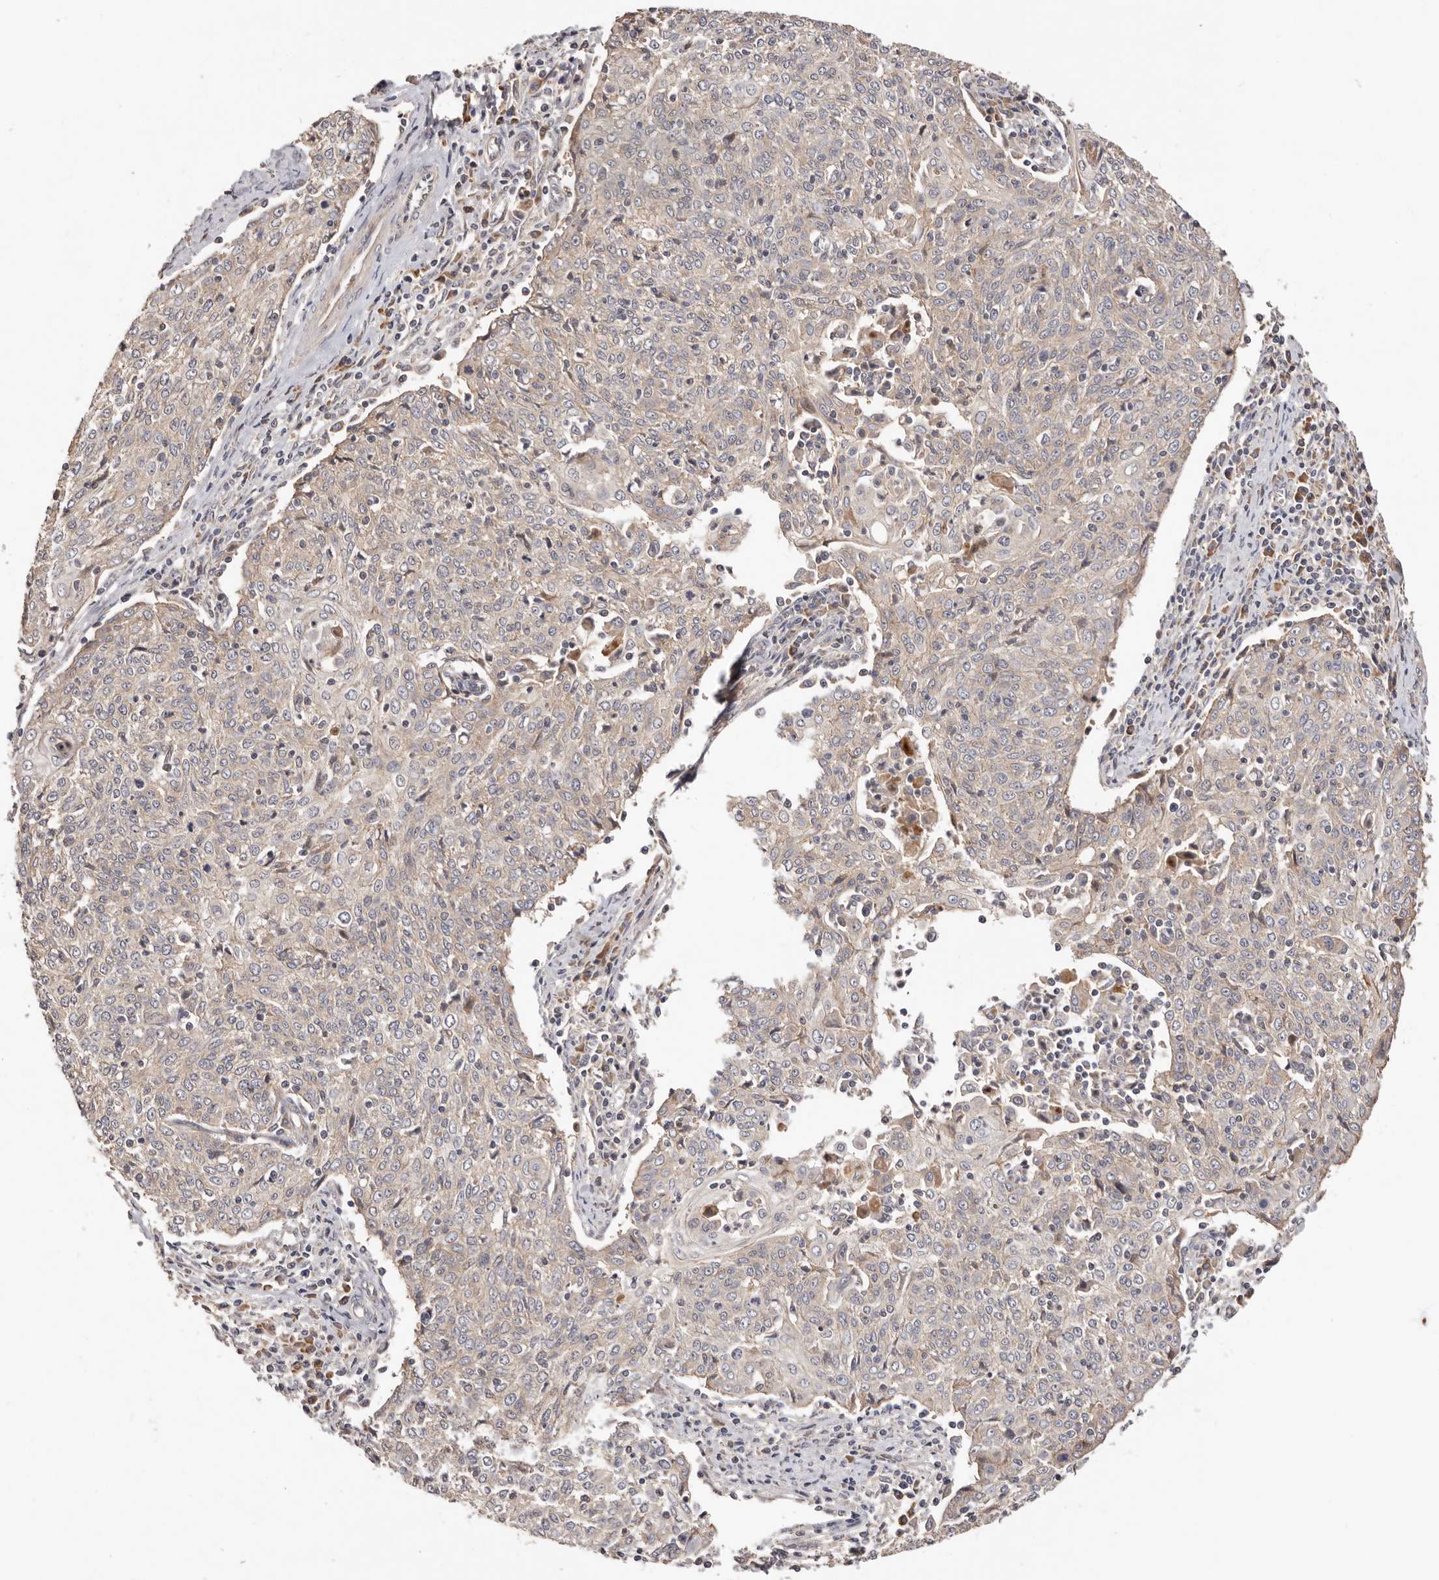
{"staining": {"intensity": "weak", "quantity": "<25%", "location": "cytoplasmic/membranous"}, "tissue": "cervical cancer", "cell_type": "Tumor cells", "image_type": "cancer", "snomed": [{"axis": "morphology", "description": "Squamous cell carcinoma, NOS"}, {"axis": "topography", "description": "Cervix"}], "caption": "DAB (3,3'-diaminobenzidine) immunohistochemical staining of cervical squamous cell carcinoma reveals no significant staining in tumor cells. The staining was performed using DAB to visualize the protein expression in brown, while the nuclei were stained in blue with hematoxylin (Magnification: 20x).", "gene": "DOP1A", "patient": {"sex": "female", "age": 48}}